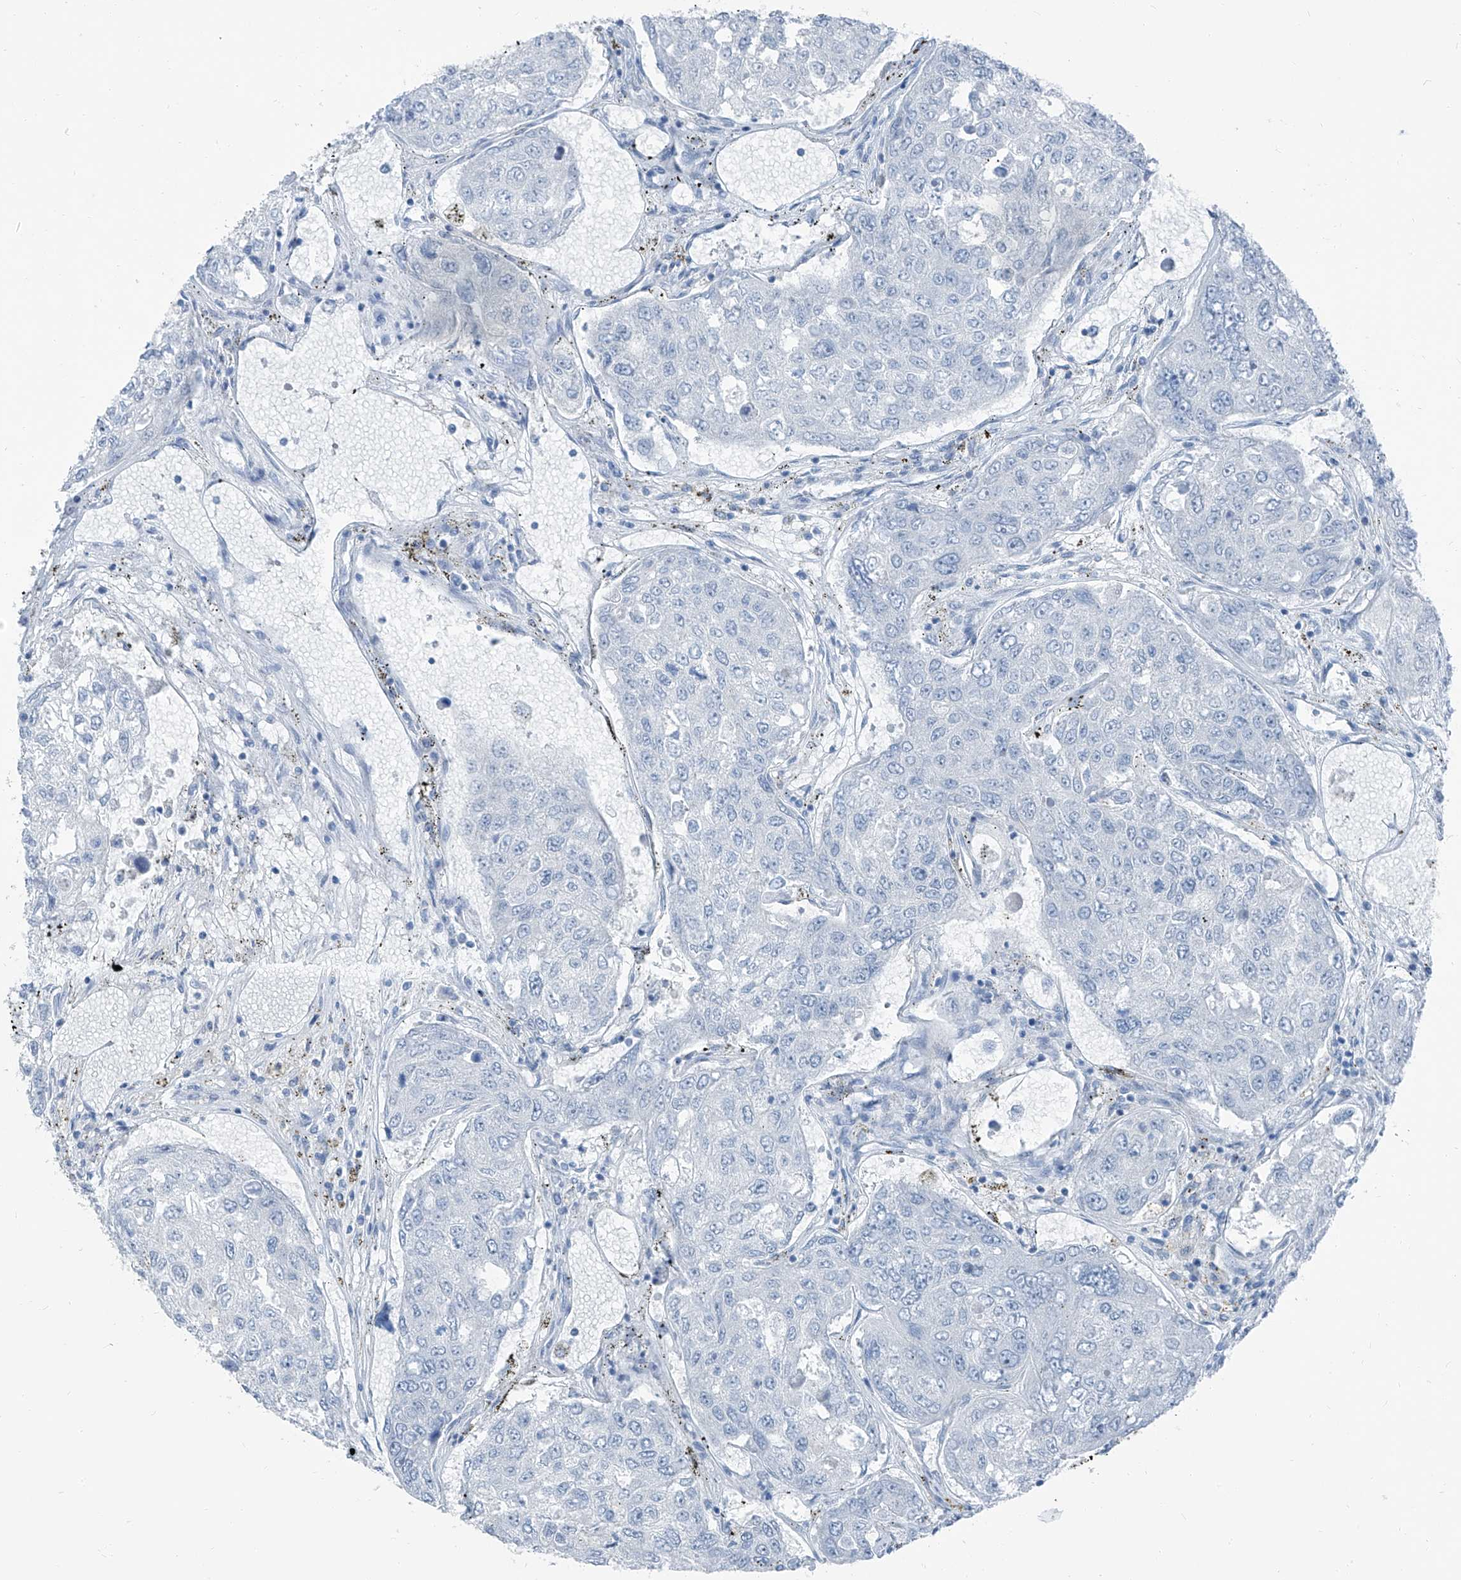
{"staining": {"intensity": "negative", "quantity": "none", "location": "none"}, "tissue": "urothelial cancer", "cell_type": "Tumor cells", "image_type": "cancer", "snomed": [{"axis": "morphology", "description": "Urothelial carcinoma, High grade"}, {"axis": "topography", "description": "Lymph node"}, {"axis": "topography", "description": "Urinary bladder"}], "caption": "Protein analysis of urothelial carcinoma (high-grade) reveals no significant positivity in tumor cells.", "gene": "RGN", "patient": {"sex": "male", "age": 51}}